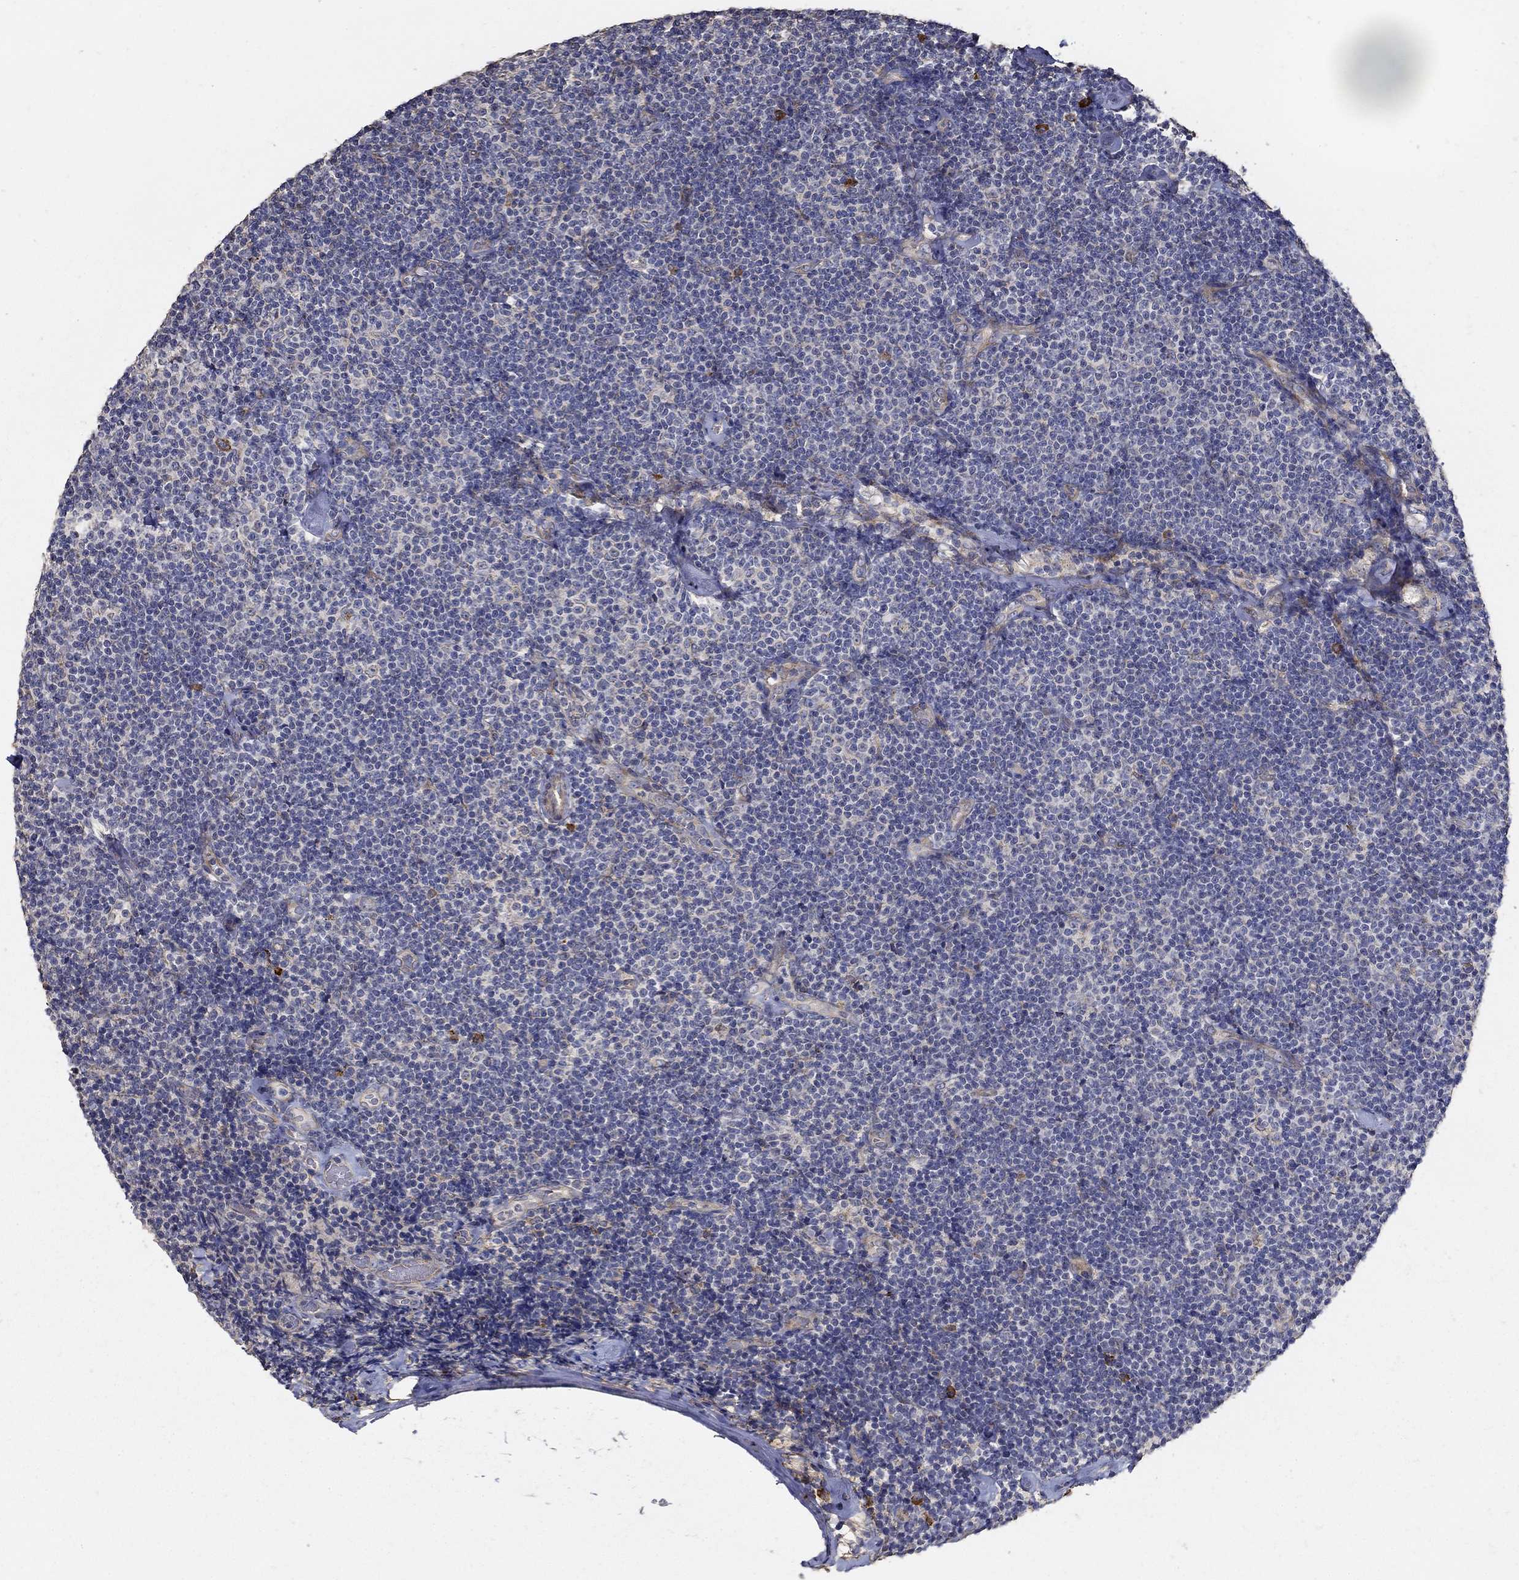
{"staining": {"intensity": "negative", "quantity": "none", "location": "none"}, "tissue": "lymphoma", "cell_type": "Tumor cells", "image_type": "cancer", "snomed": [{"axis": "morphology", "description": "Malignant lymphoma, non-Hodgkin's type, Low grade"}, {"axis": "topography", "description": "Lymph node"}], "caption": "There is no significant staining in tumor cells of low-grade malignant lymphoma, non-Hodgkin's type.", "gene": "EMILIN3", "patient": {"sex": "male", "age": 81}}